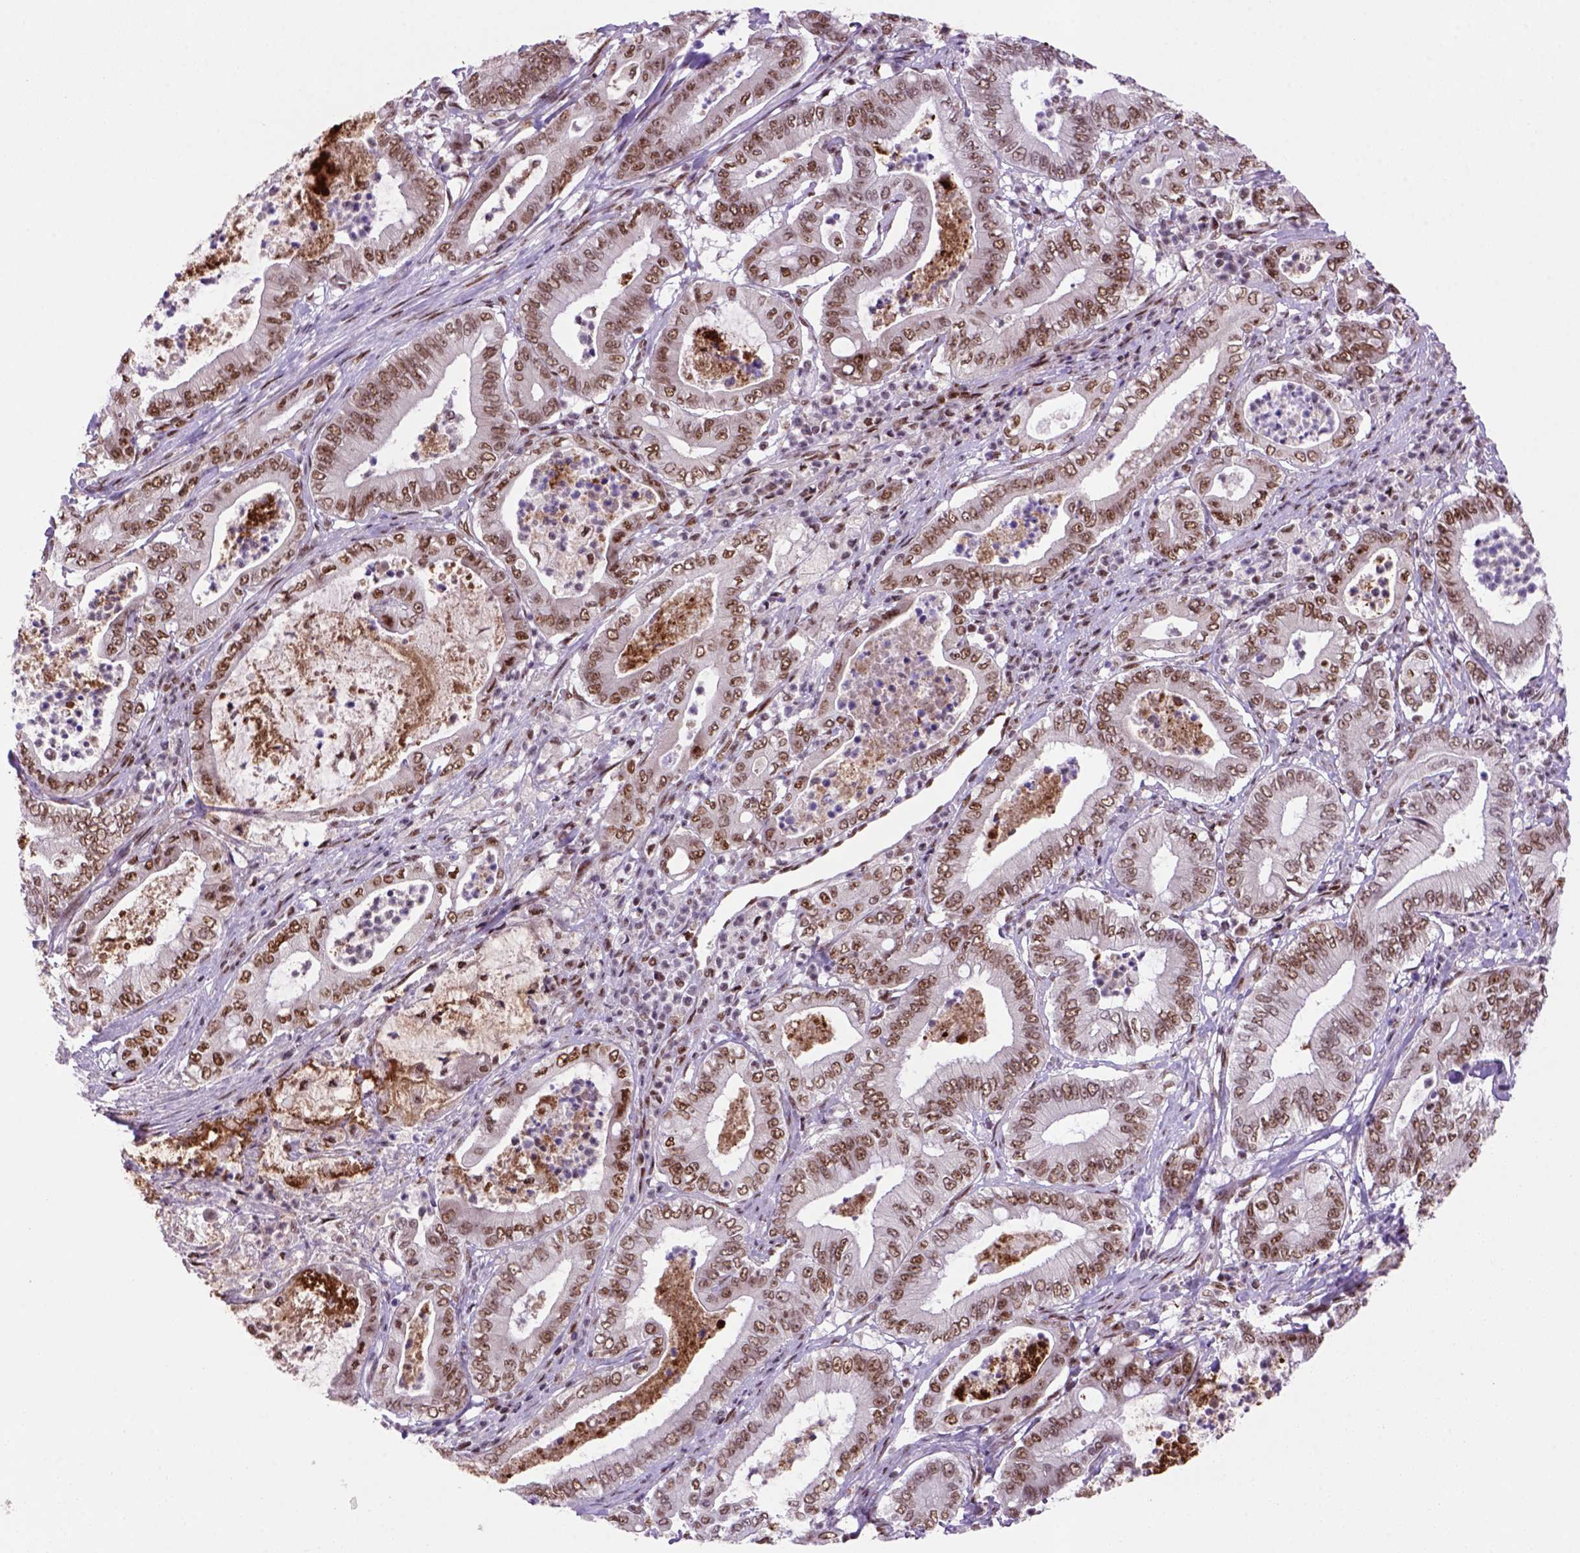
{"staining": {"intensity": "moderate", "quantity": ">75%", "location": "nuclear"}, "tissue": "pancreatic cancer", "cell_type": "Tumor cells", "image_type": "cancer", "snomed": [{"axis": "morphology", "description": "Adenocarcinoma, NOS"}, {"axis": "topography", "description": "Pancreas"}], "caption": "Adenocarcinoma (pancreatic) stained with IHC demonstrates moderate nuclear positivity in about >75% of tumor cells. (Brightfield microscopy of DAB IHC at high magnification).", "gene": "NSMCE2", "patient": {"sex": "male", "age": 71}}